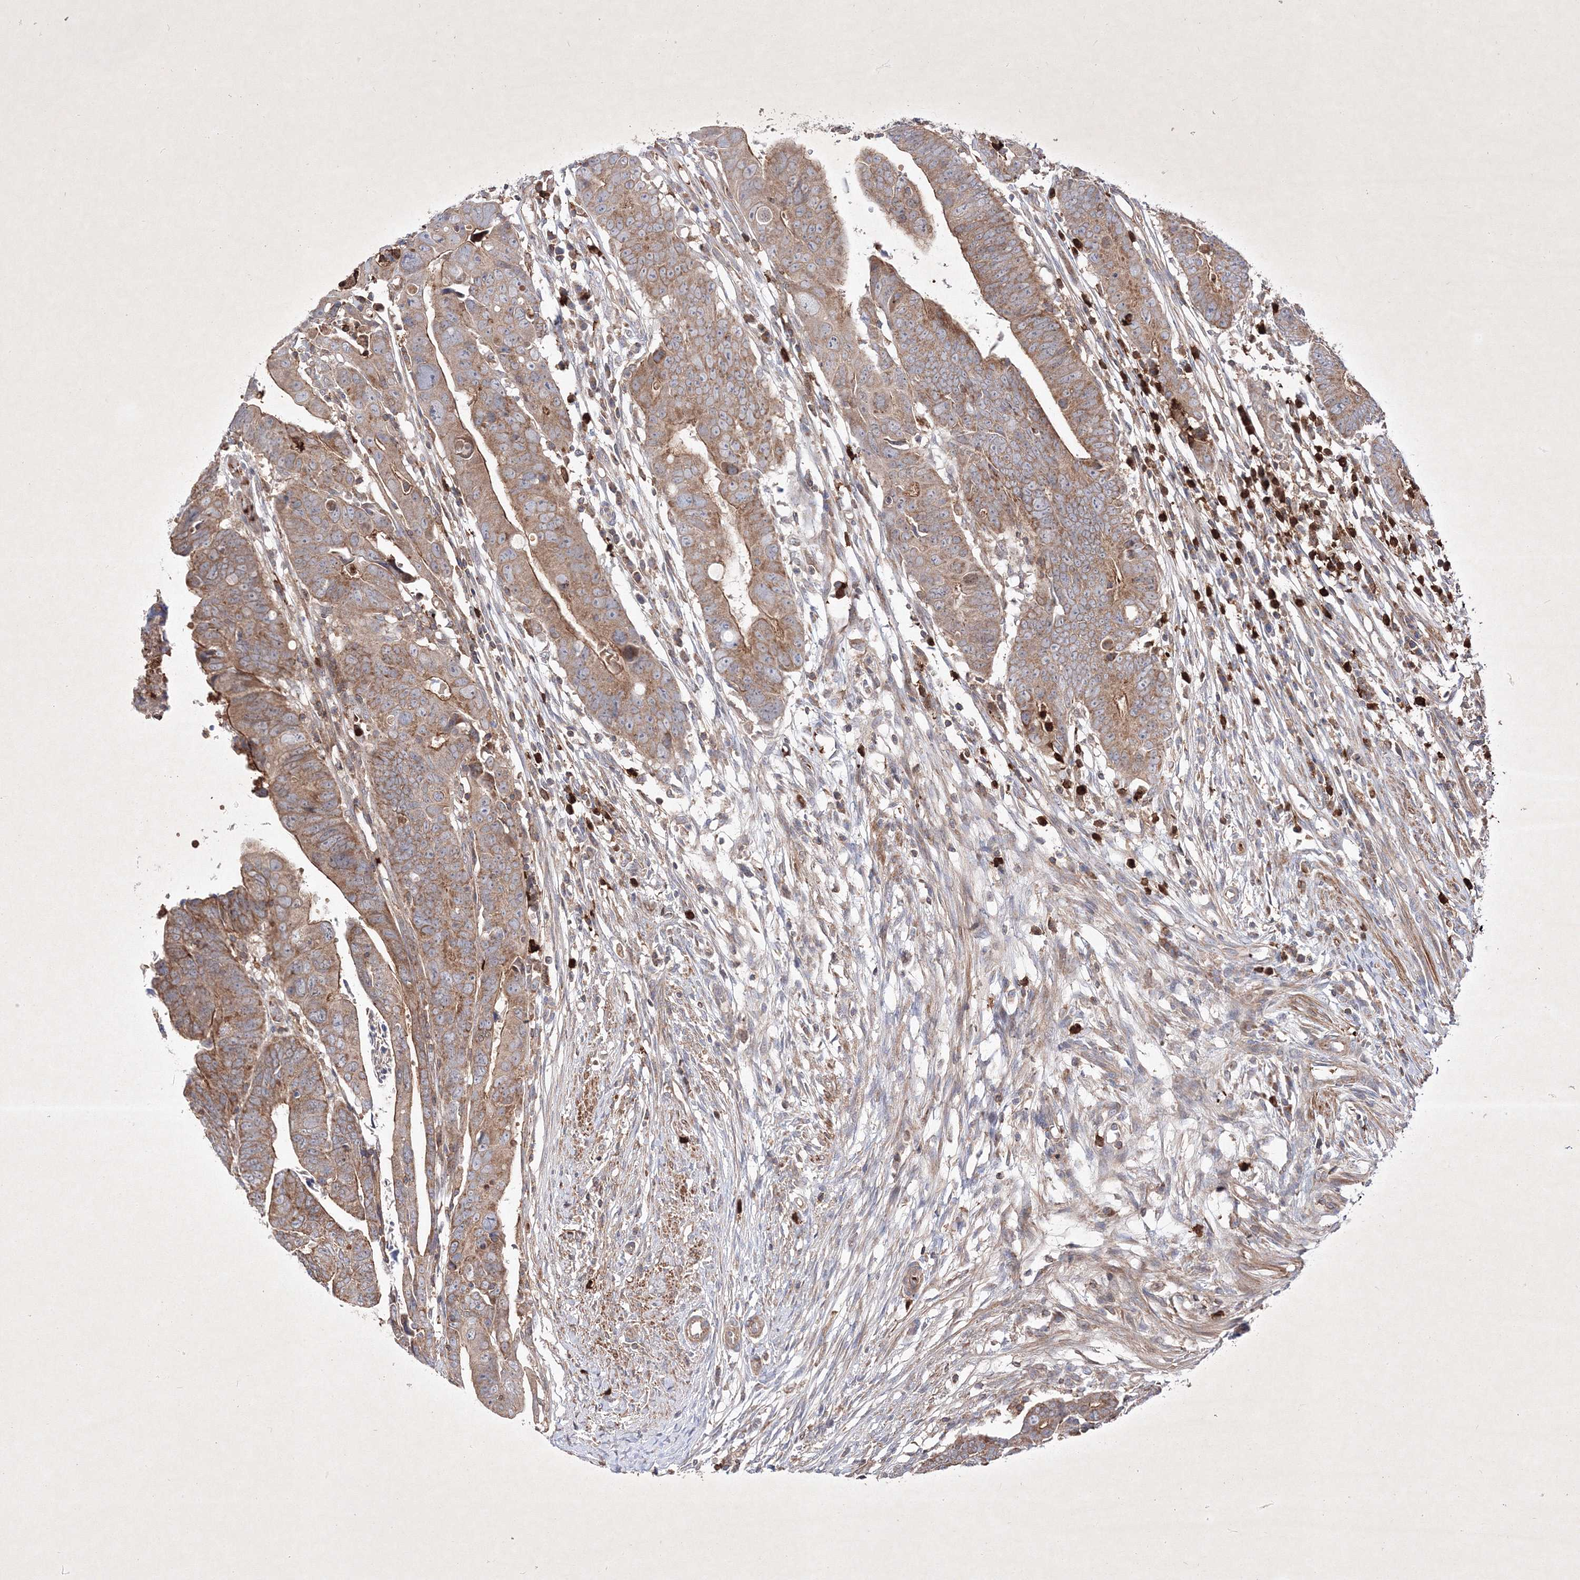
{"staining": {"intensity": "moderate", "quantity": ">75%", "location": "cytoplasmic/membranous"}, "tissue": "colorectal cancer", "cell_type": "Tumor cells", "image_type": "cancer", "snomed": [{"axis": "morphology", "description": "Adenocarcinoma, NOS"}, {"axis": "topography", "description": "Rectum"}], "caption": "Adenocarcinoma (colorectal) stained with DAB immunohistochemistry (IHC) demonstrates medium levels of moderate cytoplasmic/membranous staining in about >75% of tumor cells.", "gene": "OPA1", "patient": {"sex": "female", "age": 65}}